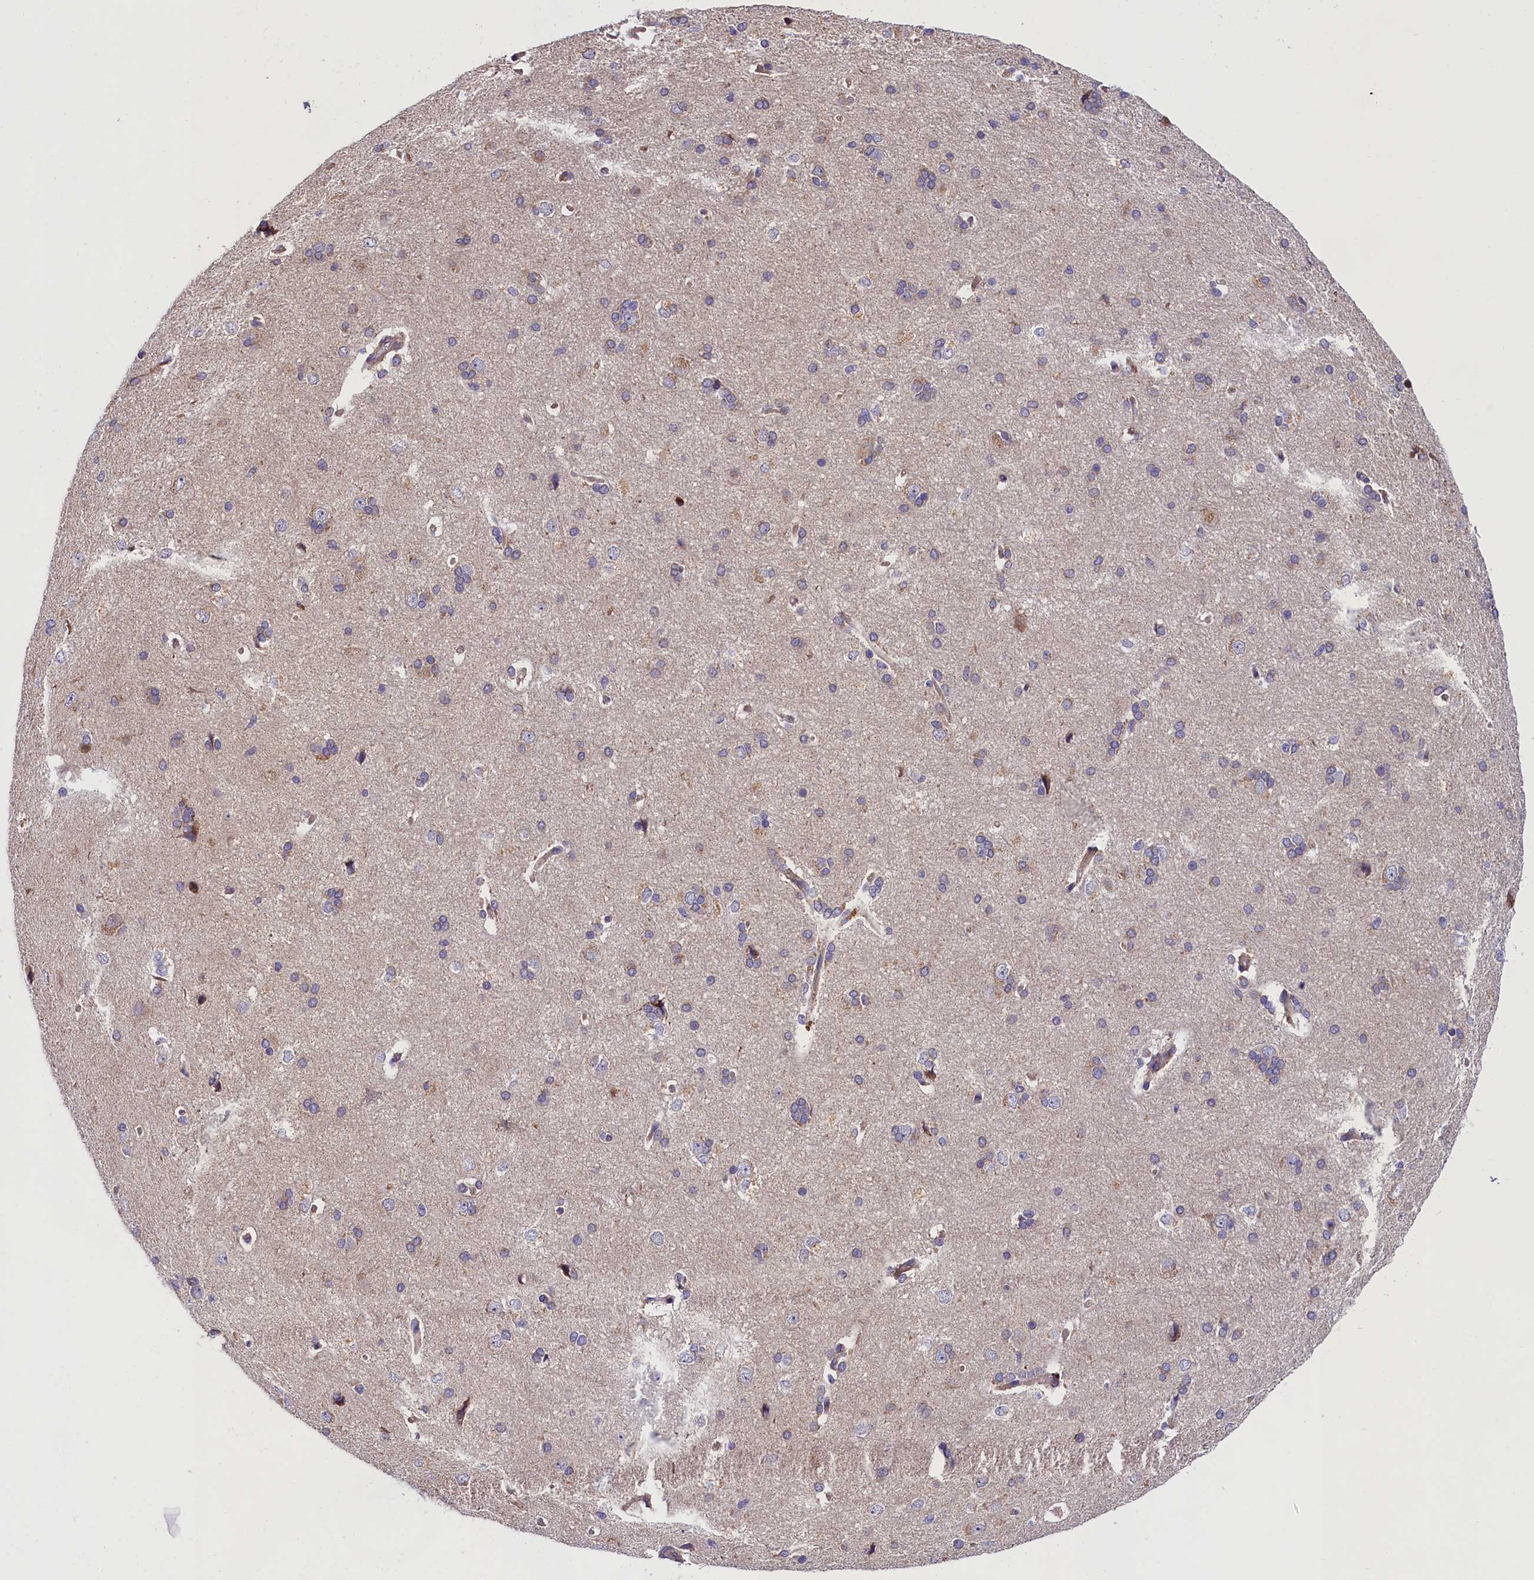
{"staining": {"intensity": "weak", "quantity": ">75%", "location": "cytoplasmic/membranous"}, "tissue": "cerebral cortex", "cell_type": "Endothelial cells", "image_type": "normal", "snomed": [{"axis": "morphology", "description": "Normal tissue, NOS"}, {"axis": "topography", "description": "Cerebral cortex"}], "caption": "Cerebral cortex stained with immunohistochemistry (IHC) exhibits weak cytoplasmic/membranous staining in about >75% of endothelial cells.", "gene": "SPG11", "patient": {"sex": "male", "age": 62}}